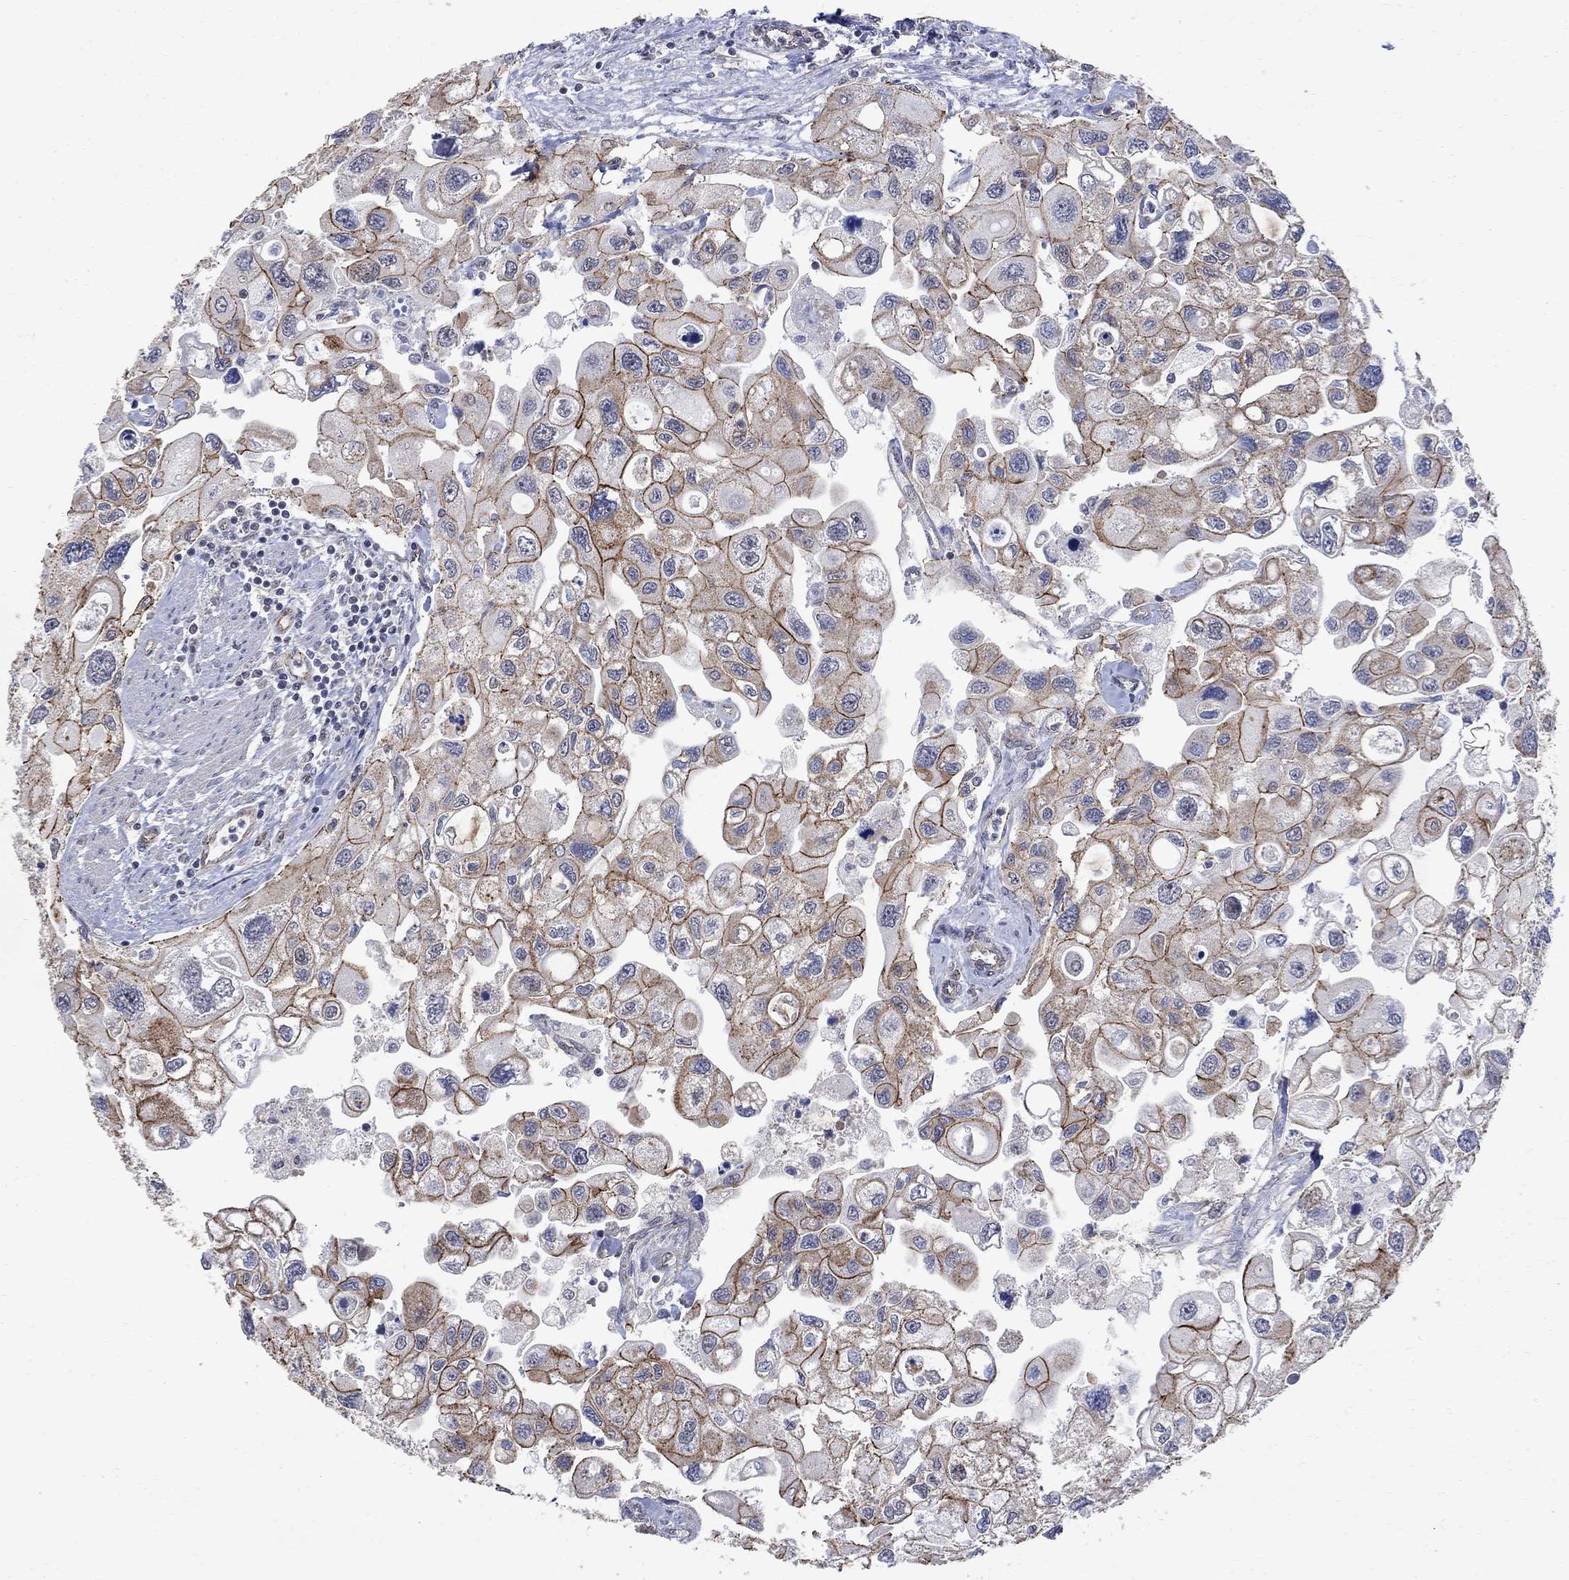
{"staining": {"intensity": "strong", "quantity": ">75%", "location": "cytoplasmic/membranous"}, "tissue": "urothelial cancer", "cell_type": "Tumor cells", "image_type": "cancer", "snomed": [{"axis": "morphology", "description": "Urothelial carcinoma, High grade"}, {"axis": "topography", "description": "Urinary bladder"}], "caption": "High-grade urothelial carcinoma tissue reveals strong cytoplasmic/membranous staining in approximately >75% of tumor cells", "gene": "ANKRA2", "patient": {"sex": "male", "age": 59}}